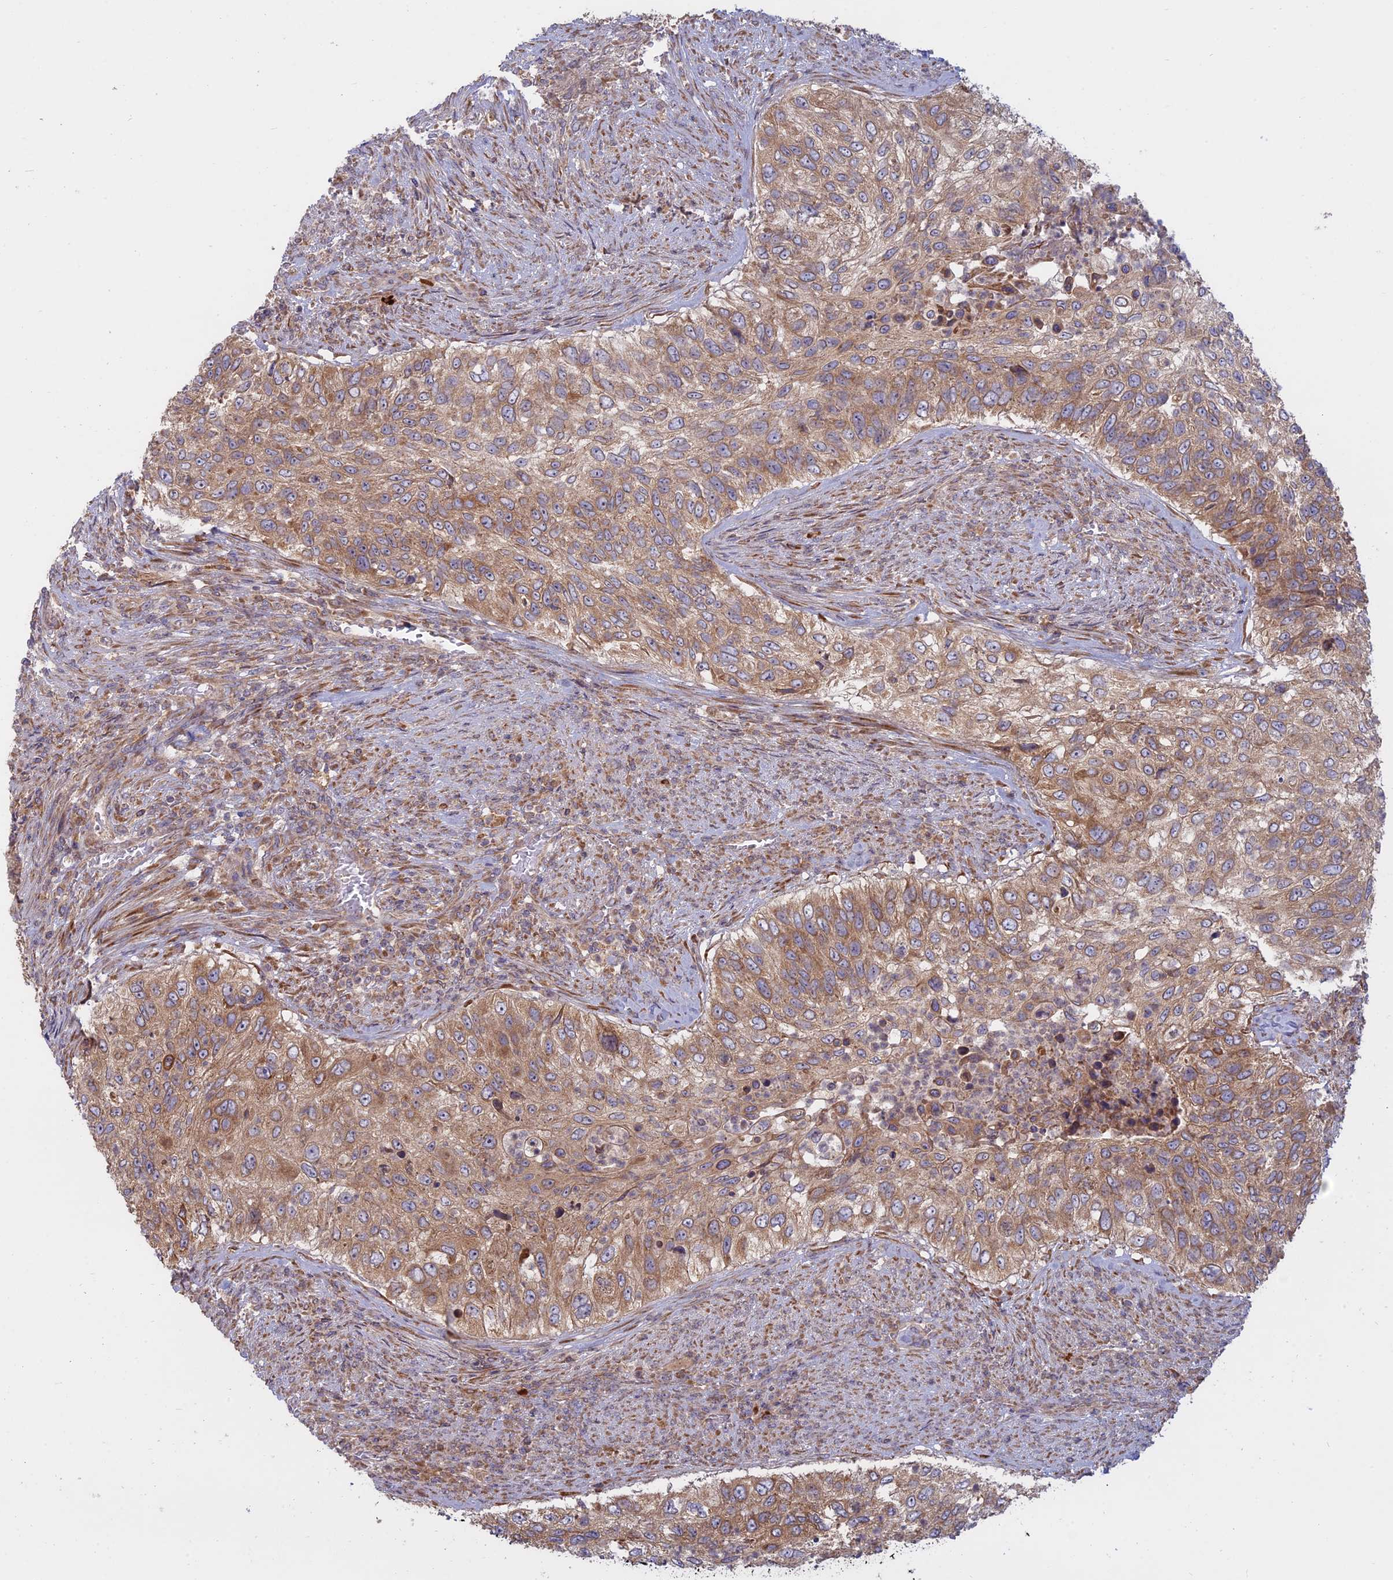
{"staining": {"intensity": "moderate", "quantity": ">75%", "location": "cytoplasmic/membranous"}, "tissue": "urothelial cancer", "cell_type": "Tumor cells", "image_type": "cancer", "snomed": [{"axis": "morphology", "description": "Urothelial carcinoma, High grade"}, {"axis": "topography", "description": "Urinary bladder"}], "caption": "Urothelial cancer tissue demonstrates moderate cytoplasmic/membranous staining in about >75% of tumor cells", "gene": "TMEM208", "patient": {"sex": "female", "age": 60}}